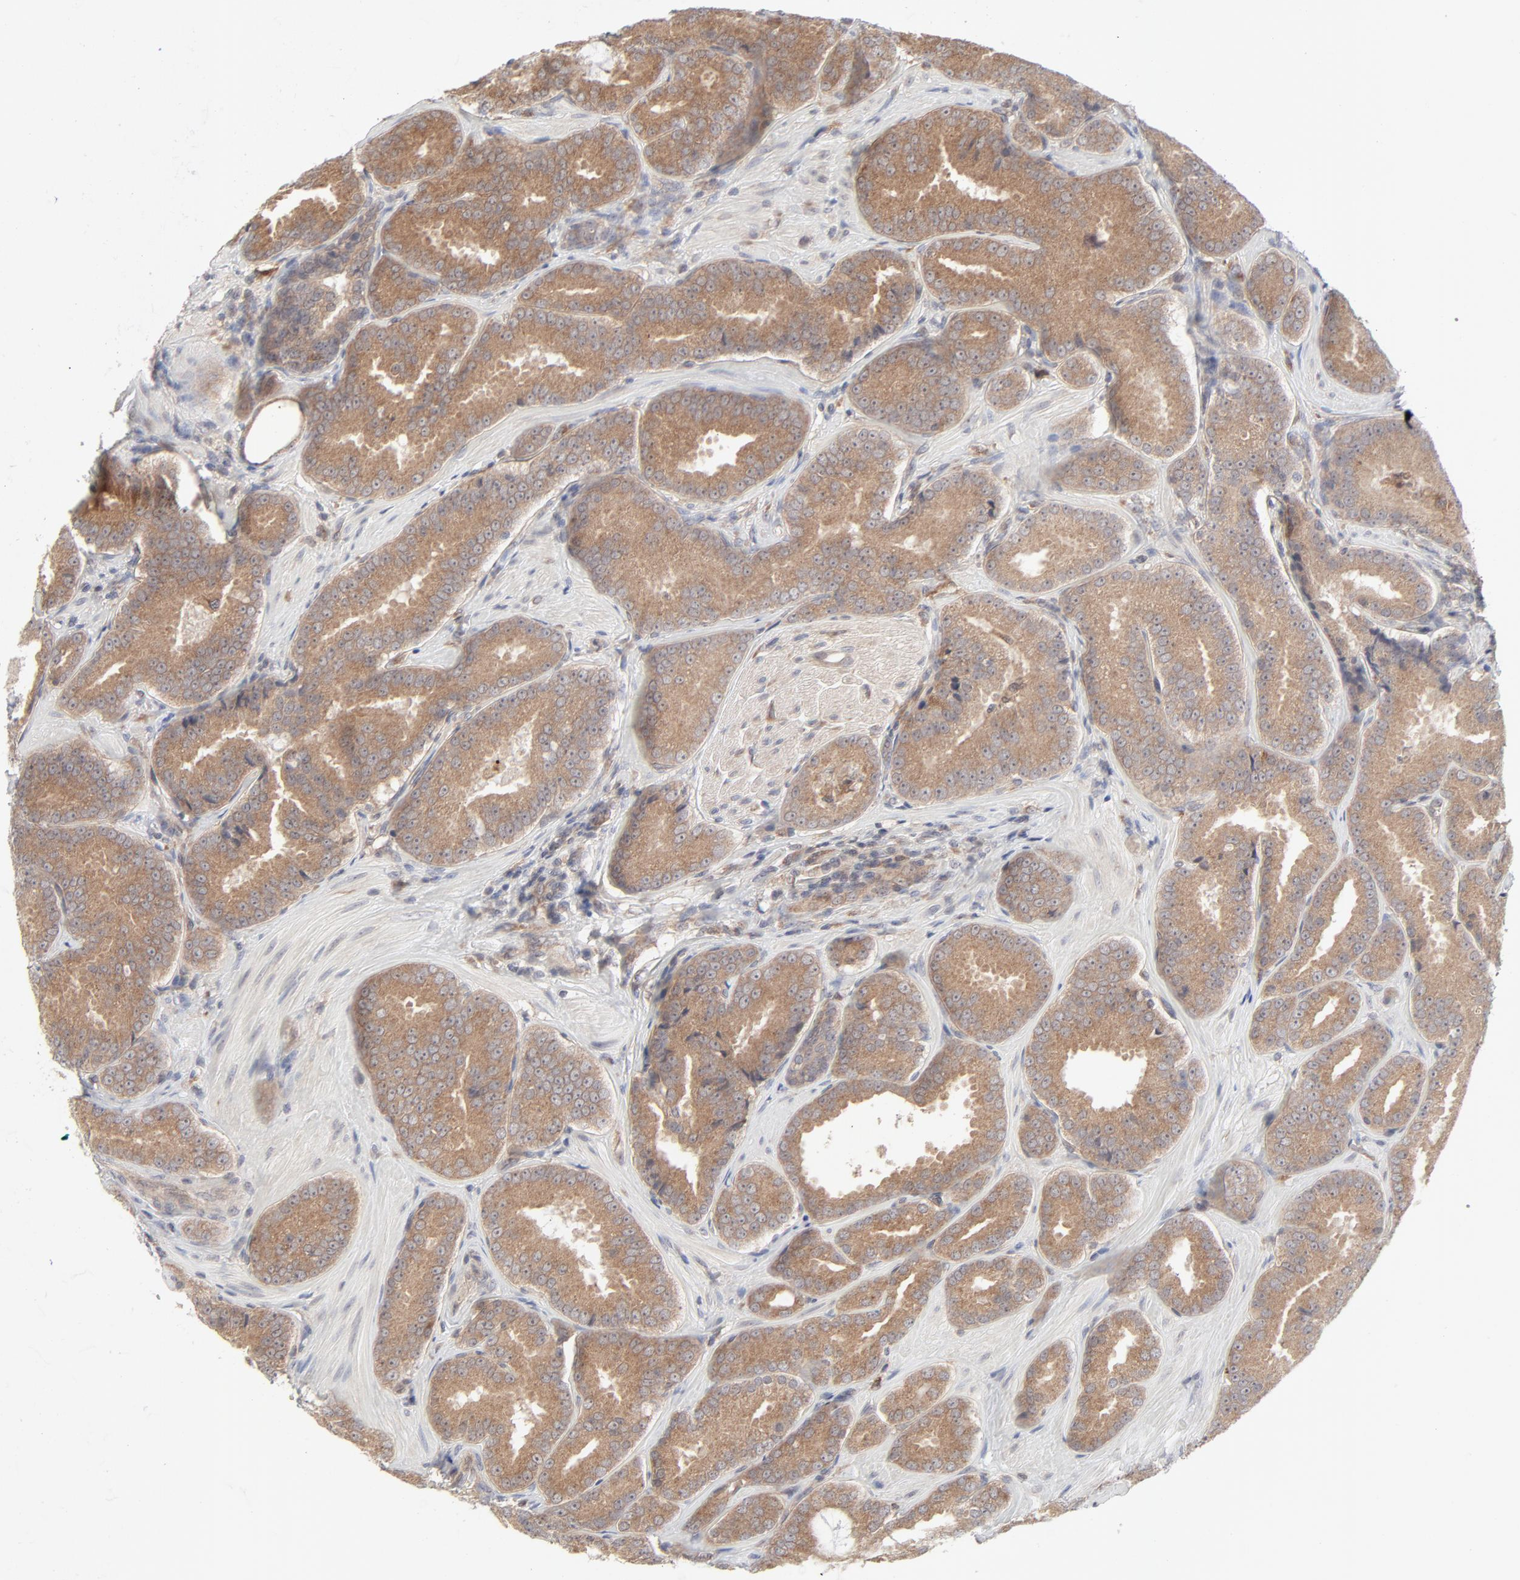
{"staining": {"intensity": "strong", "quantity": ">75%", "location": "cytoplasmic/membranous"}, "tissue": "prostate cancer", "cell_type": "Tumor cells", "image_type": "cancer", "snomed": [{"axis": "morphology", "description": "Adenocarcinoma, Low grade"}, {"axis": "topography", "description": "Prostate"}], "caption": "The histopathology image exhibits immunohistochemical staining of prostate cancer (low-grade adenocarcinoma). There is strong cytoplasmic/membranous positivity is present in approximately >75% of tumor cells.", "gene": "RAB5C", "patient": {"sex": "male", "age": 59}}